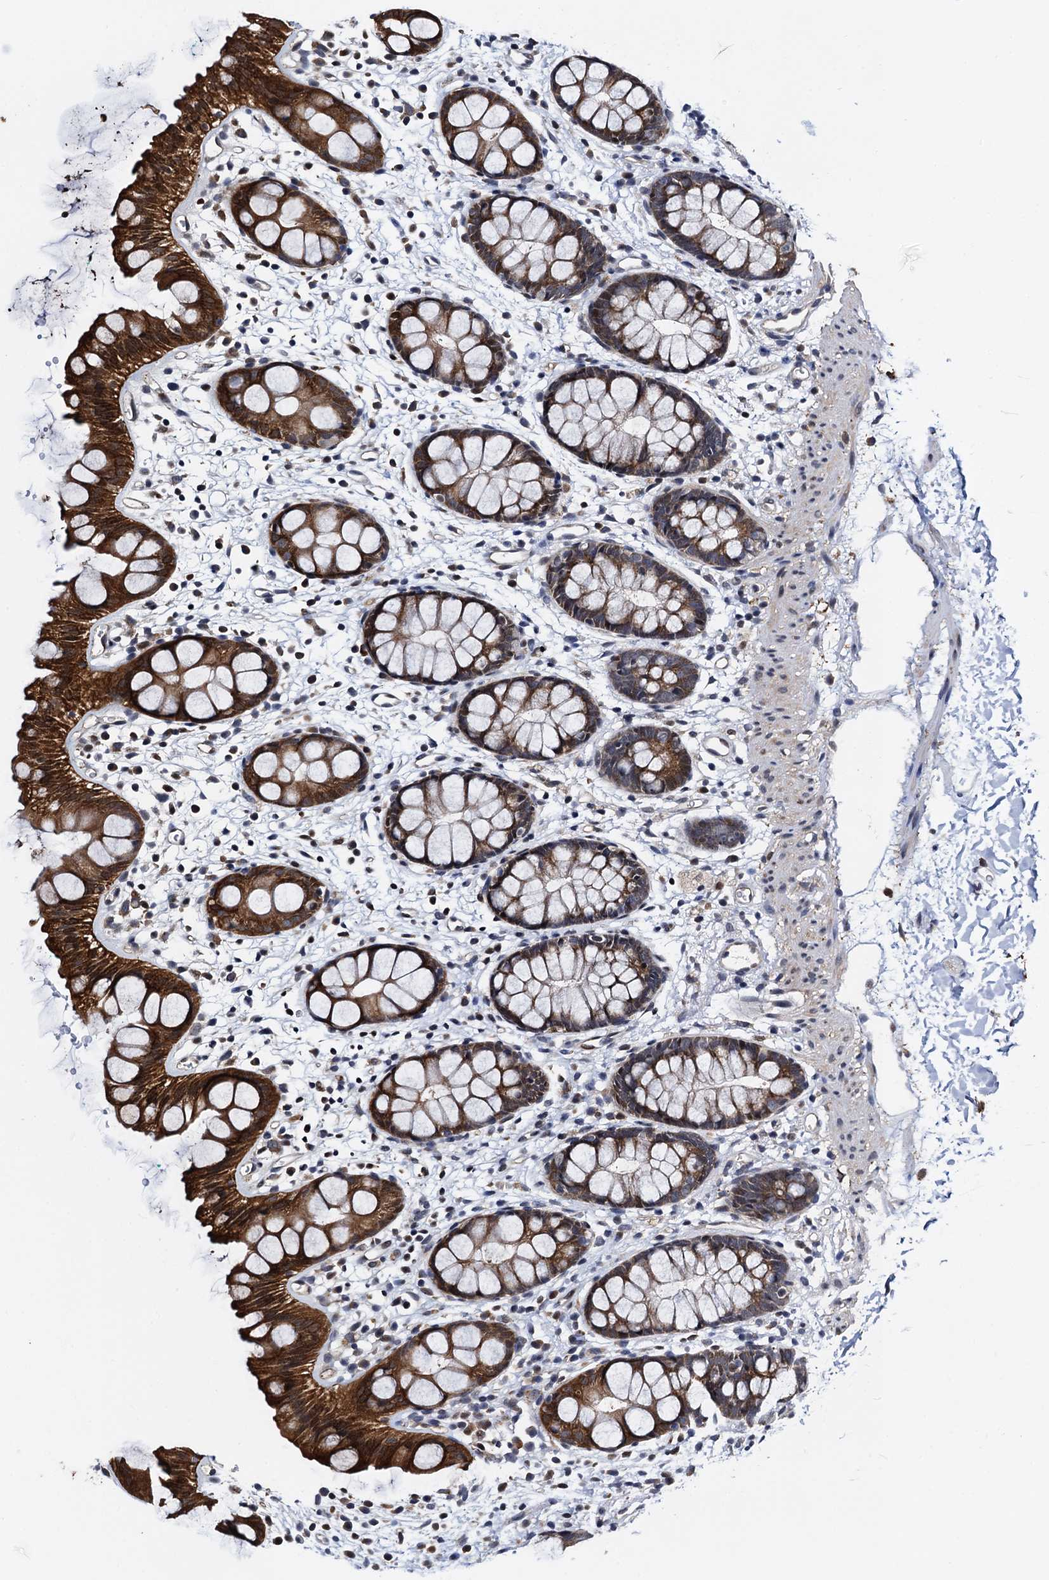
{"staining": {"intensity": "strong", "quantity": ">75%", "location": "cytoplasmic/membranous"}, "tissue": "rectum", "cell_type": "Glandular cells", "image_type": "normal", "snomed": [{"axis": "morphology", "description": "Normal tissue, NOS"}, {"axis": "topography", "description": "Rectum"}], "caption": "Glandular cells display high levels of strong cytoplasmic/membranous staining in about >75% of cells in normal human rectum.", "gene": "FAM222A", "patient": {"sex": "female", "age": 65}}